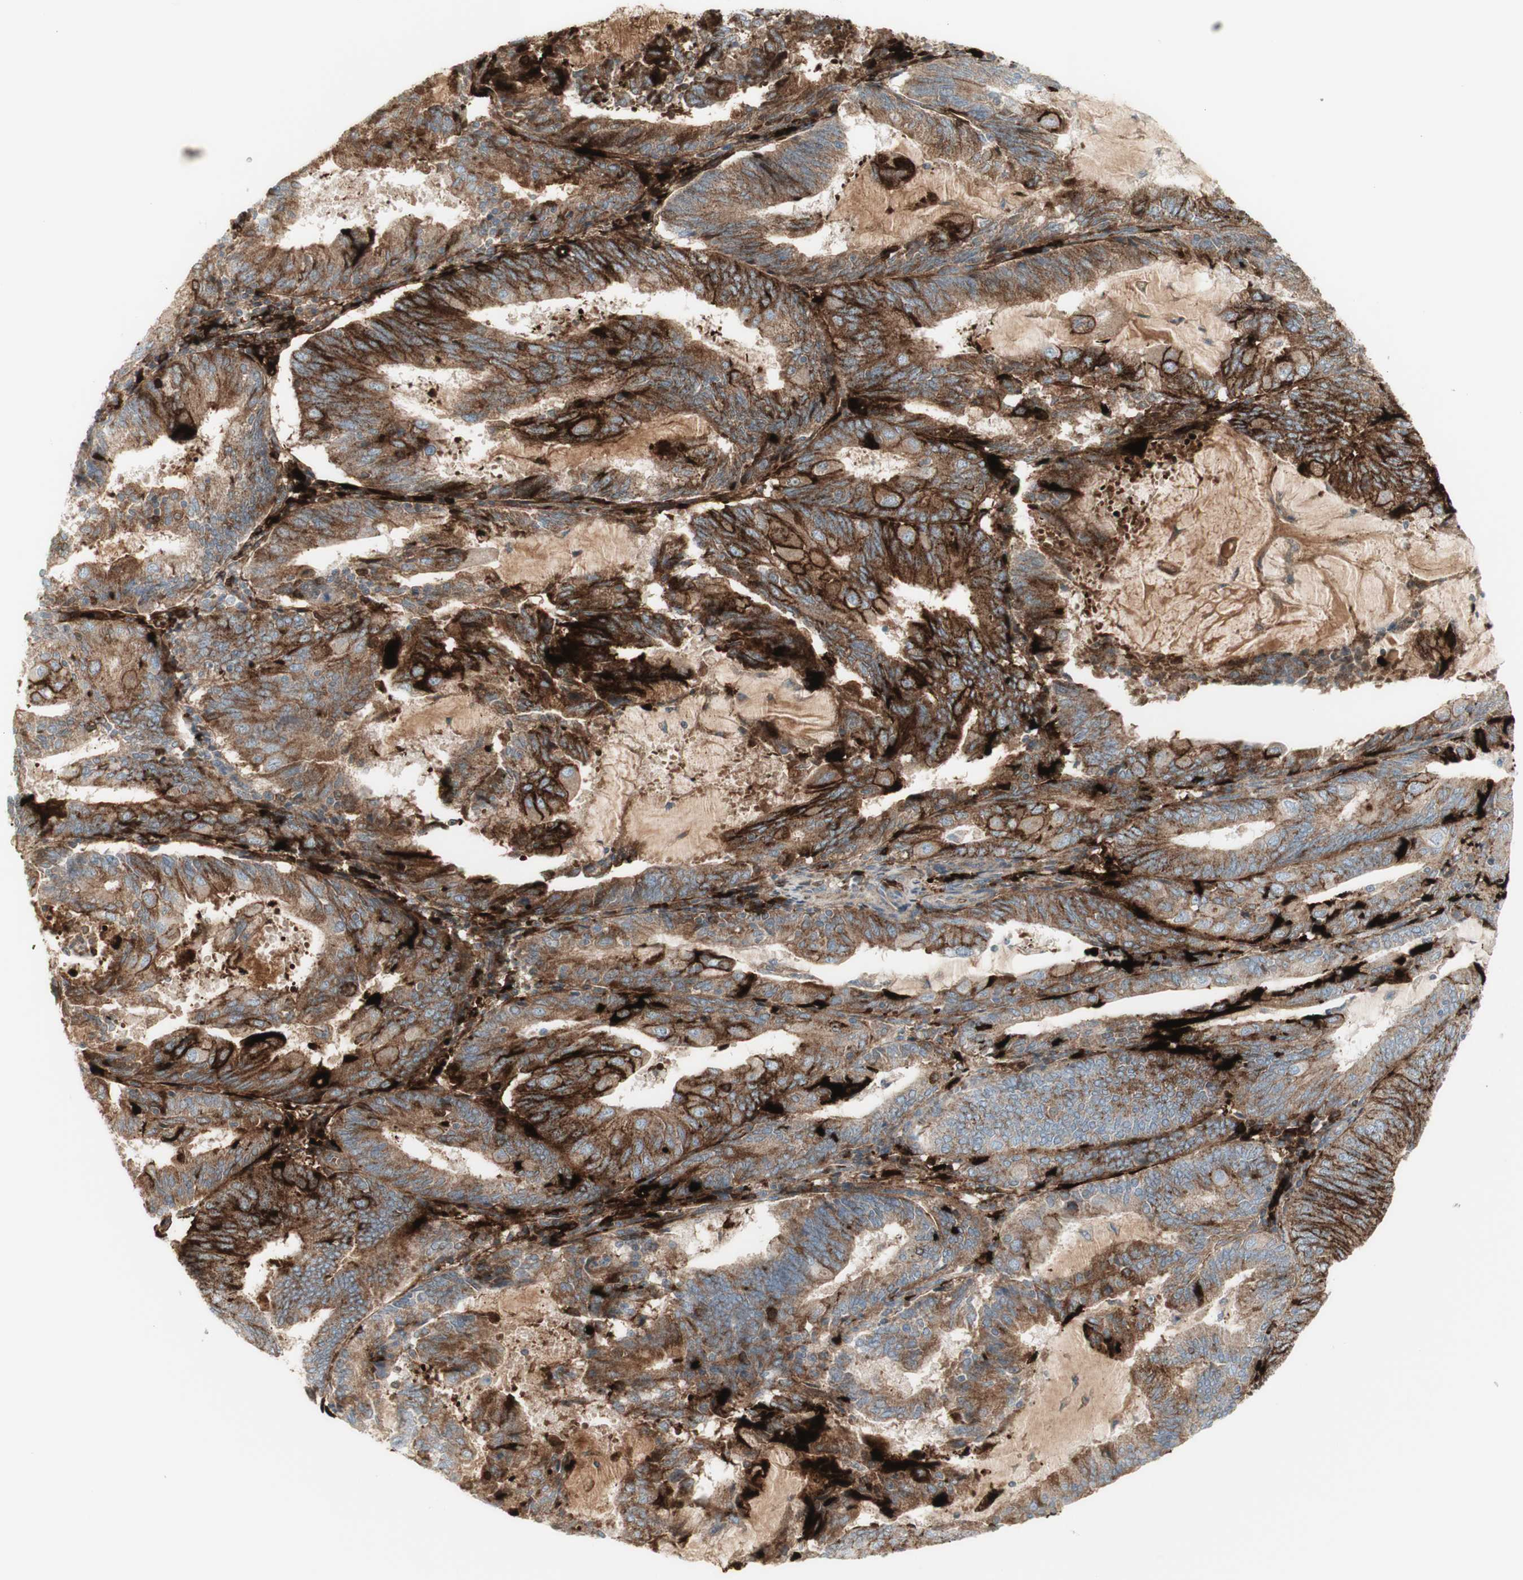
{"staining": {"intensity": "strong", "quantity": ">75%", "location": "cytoplasmic/membranous"}, "tissue": "endometrial cancer", "cell_type": "Tumor cells", "image_type": "cancer", "snomed": [{"axis": "morphology", "description": "Adenocarcinoma, NOS"}, {"axis": "topography", "description": "Endometrium"}], "caption": "Brown immunohistochemical staining in human adenocarcinoma (endometrial) displays strong cytoplasmic/membranous positivity in approximately >75% of tumor cells.", "gene": "MDK", "patient": {"sex": "female", "age": 81}}